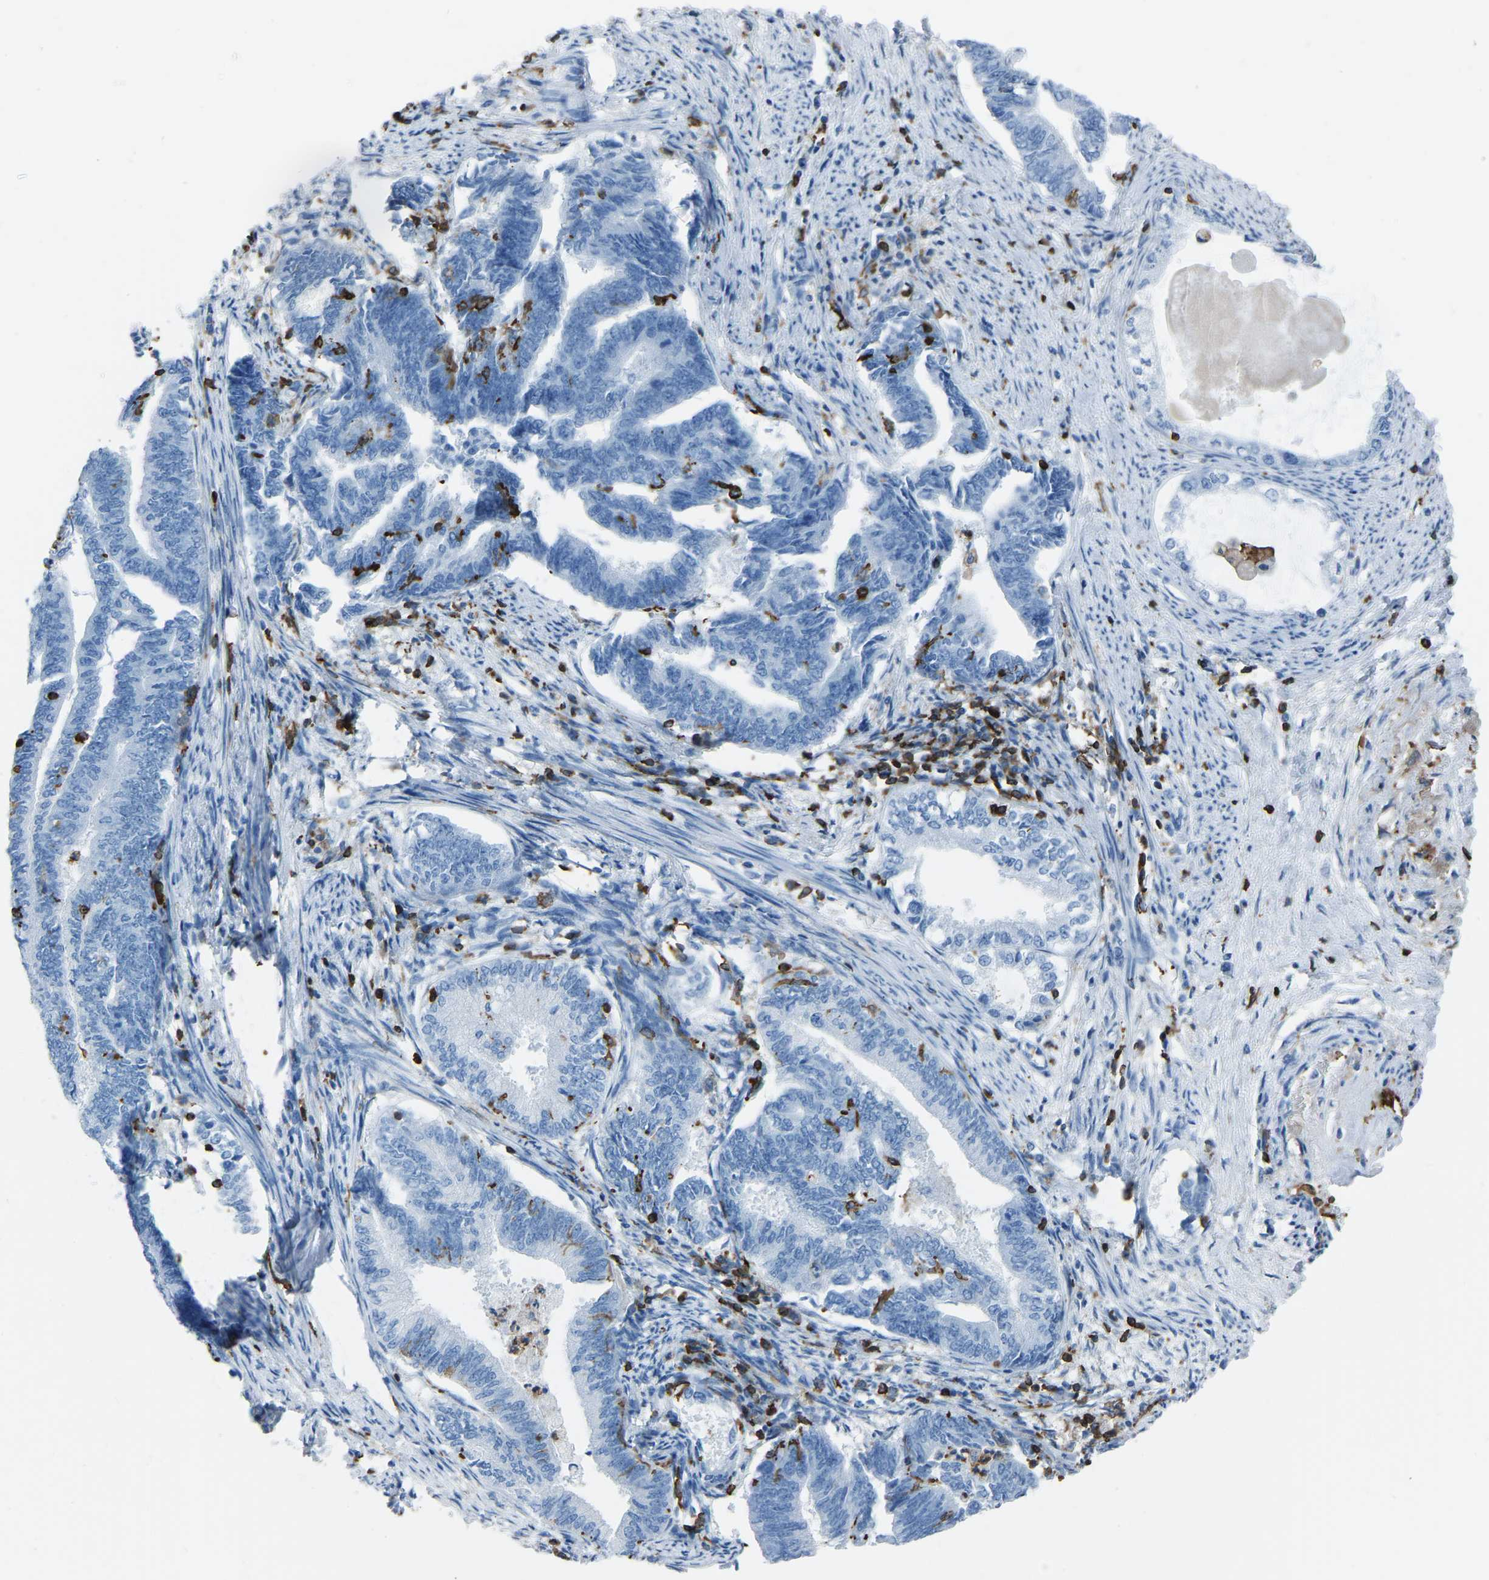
{"staining": {"intensity": "negative", "quantity": "none", "location": "none"}, "tissue": "endometrial cancer", "cell_type": "Tumor cells", "image_type": "cancer", "snomed": [{"axis": "morphology", "description": "Adenocarcinoma, NOS"}, {"axis": "topography", "description": "Endometrium"}], "caption": "A micrograph of human endometrial adenocarcinoma is negative for staining in tumor cells. The staining was performed using DAB (3,3'-diaminobenzidine) to visualize the protein expression in brown, while the nuclei were stained in blue with hematoxylin (Magnification: 20x).", "gene": "LSP1", "patient": {"sex": "female", "age": 86}}